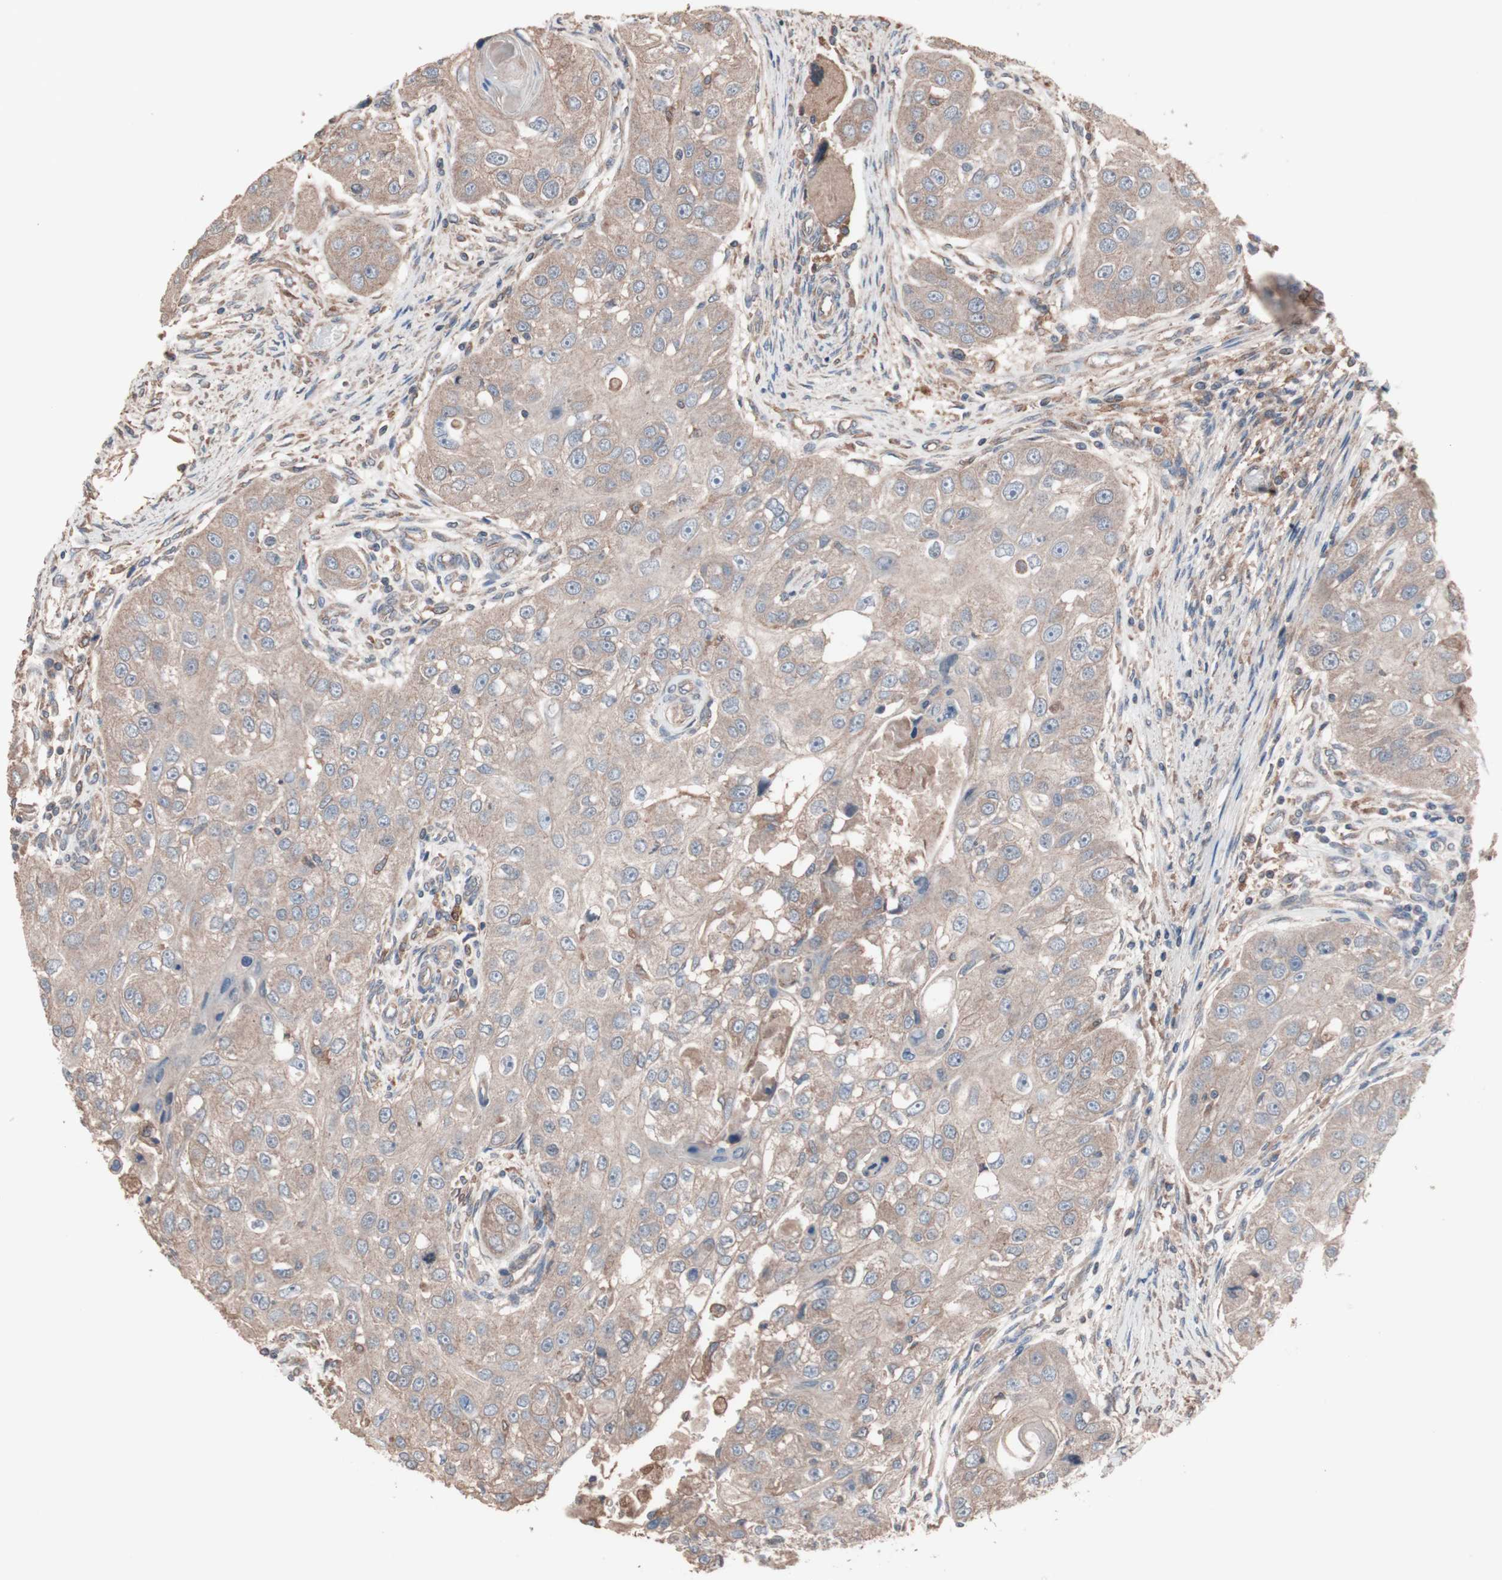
{"staining": {"intensity": "weak", "quantity": ">75%", "location": "cytoplasmic/membranous"}, "tissue": "head and neck cancer", "cell_type": "Tumor cells", "image_type": "cancer", "snomed": [{"axis": "morphology", "description": "Normal tissue, NOS"}, {"axis": "morphology", "description": "Squamous cell carcinoma, NOS"}, {"axis": "topography", "description": "Skeletal muscle"}, {"axis": "topography", "description": "Head-Neck"}], "caption": "A brown stain shows weak cytoplasmic/membranous positivity of a protein in squamous cell carcinoma (head and neck) tumor cells.", "gene": "ATG7", "patient": {"sex": "male", "age": 51}}